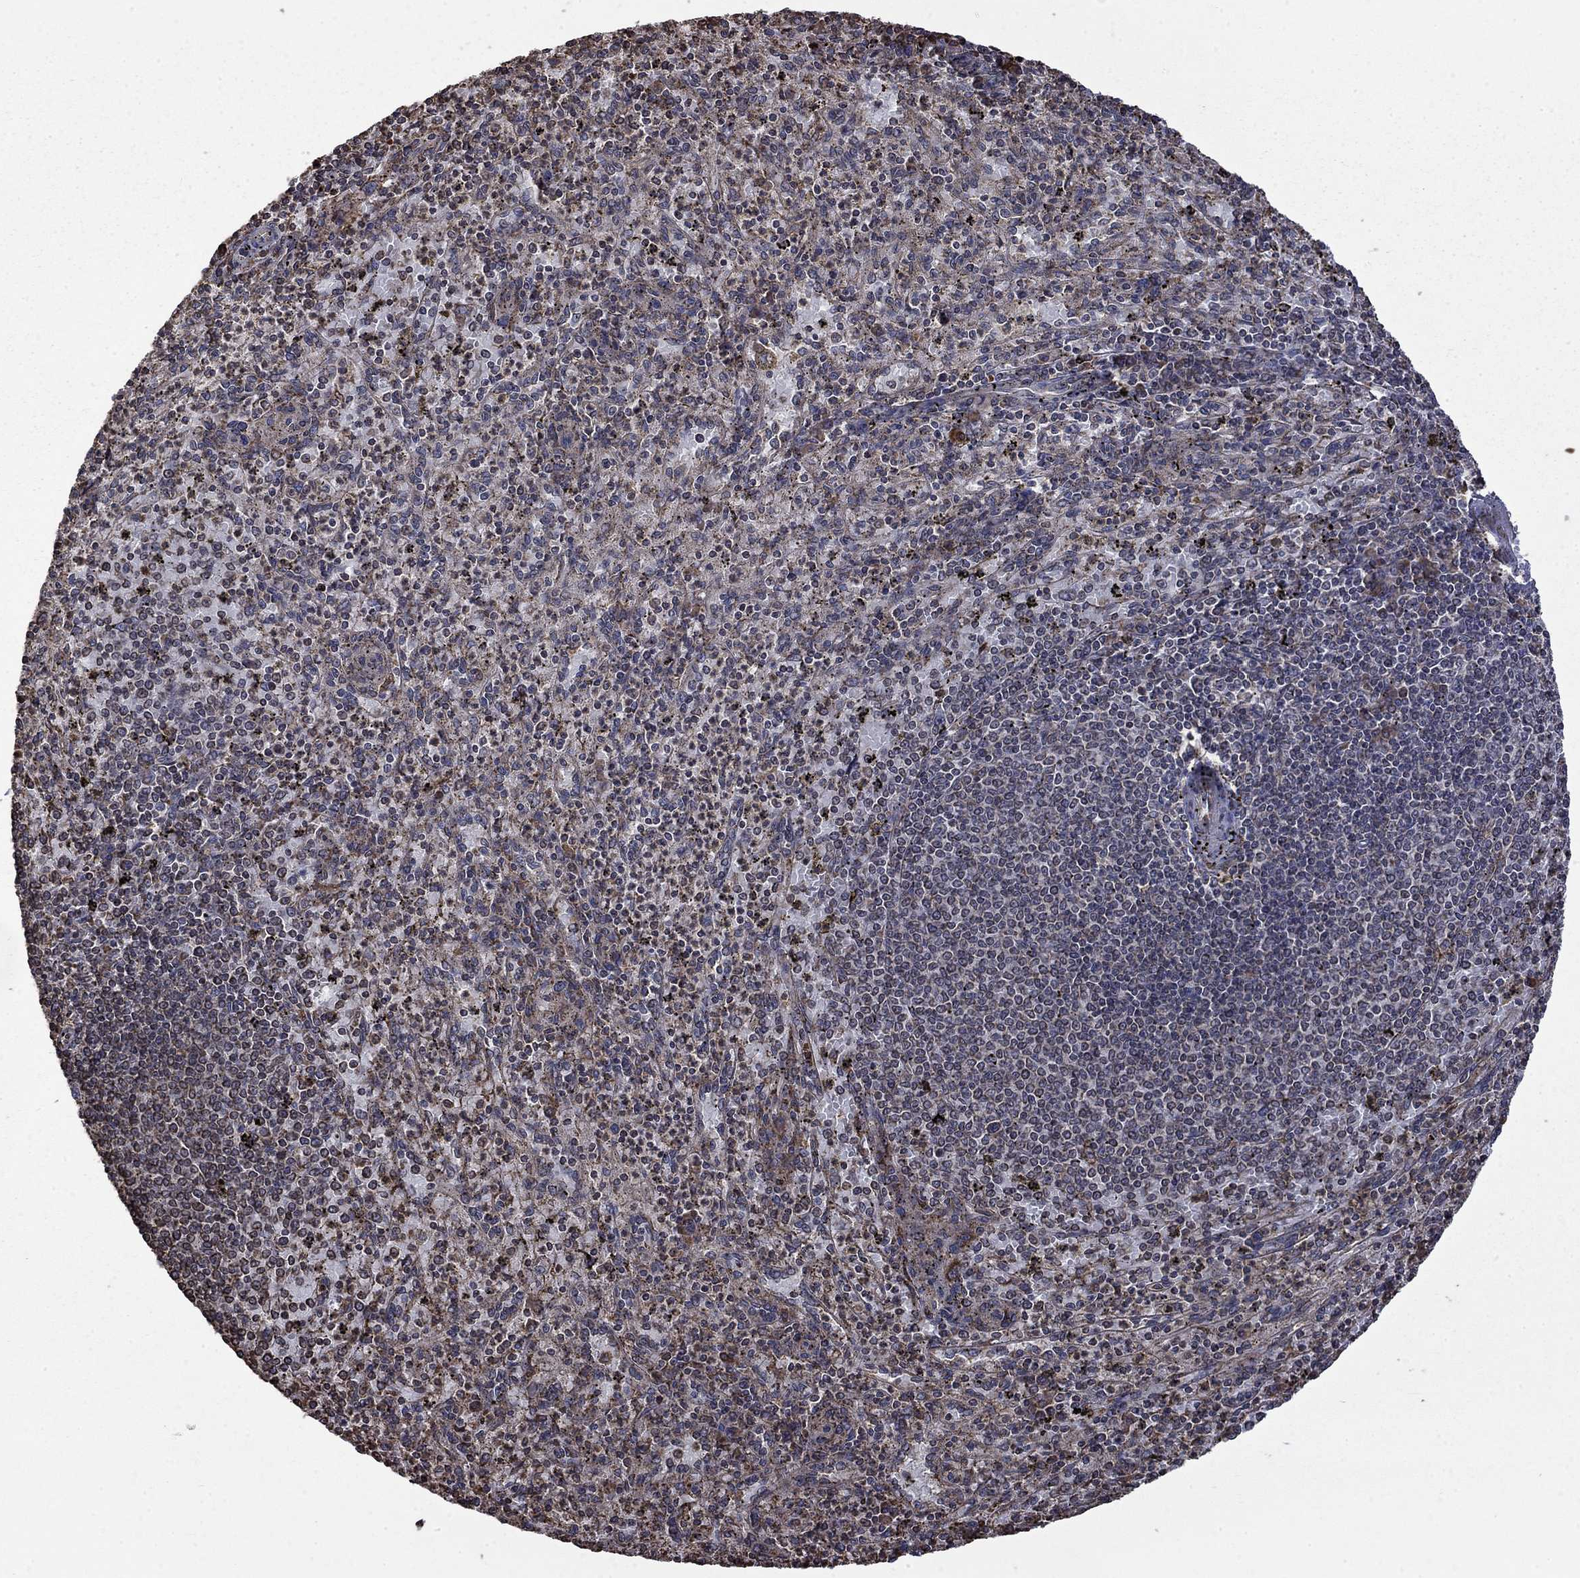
{"staining": {"intensity": "negative", "quantity": "none", "location": "none"}, "tissue": "spleen", "cell_type": "Cells in red pulp", "image_type": "normal", "snomed": [{"axis": "morphology", "description": "Normal tissue, NOS"}, {"axis": "topography", "description": "Spleen"}], "caption": "The photomicrograph displays no staining of cells in red pulp in normal spleen.", "gene": "ESRRA", "patient": {"sex": "male", "age": 60}}